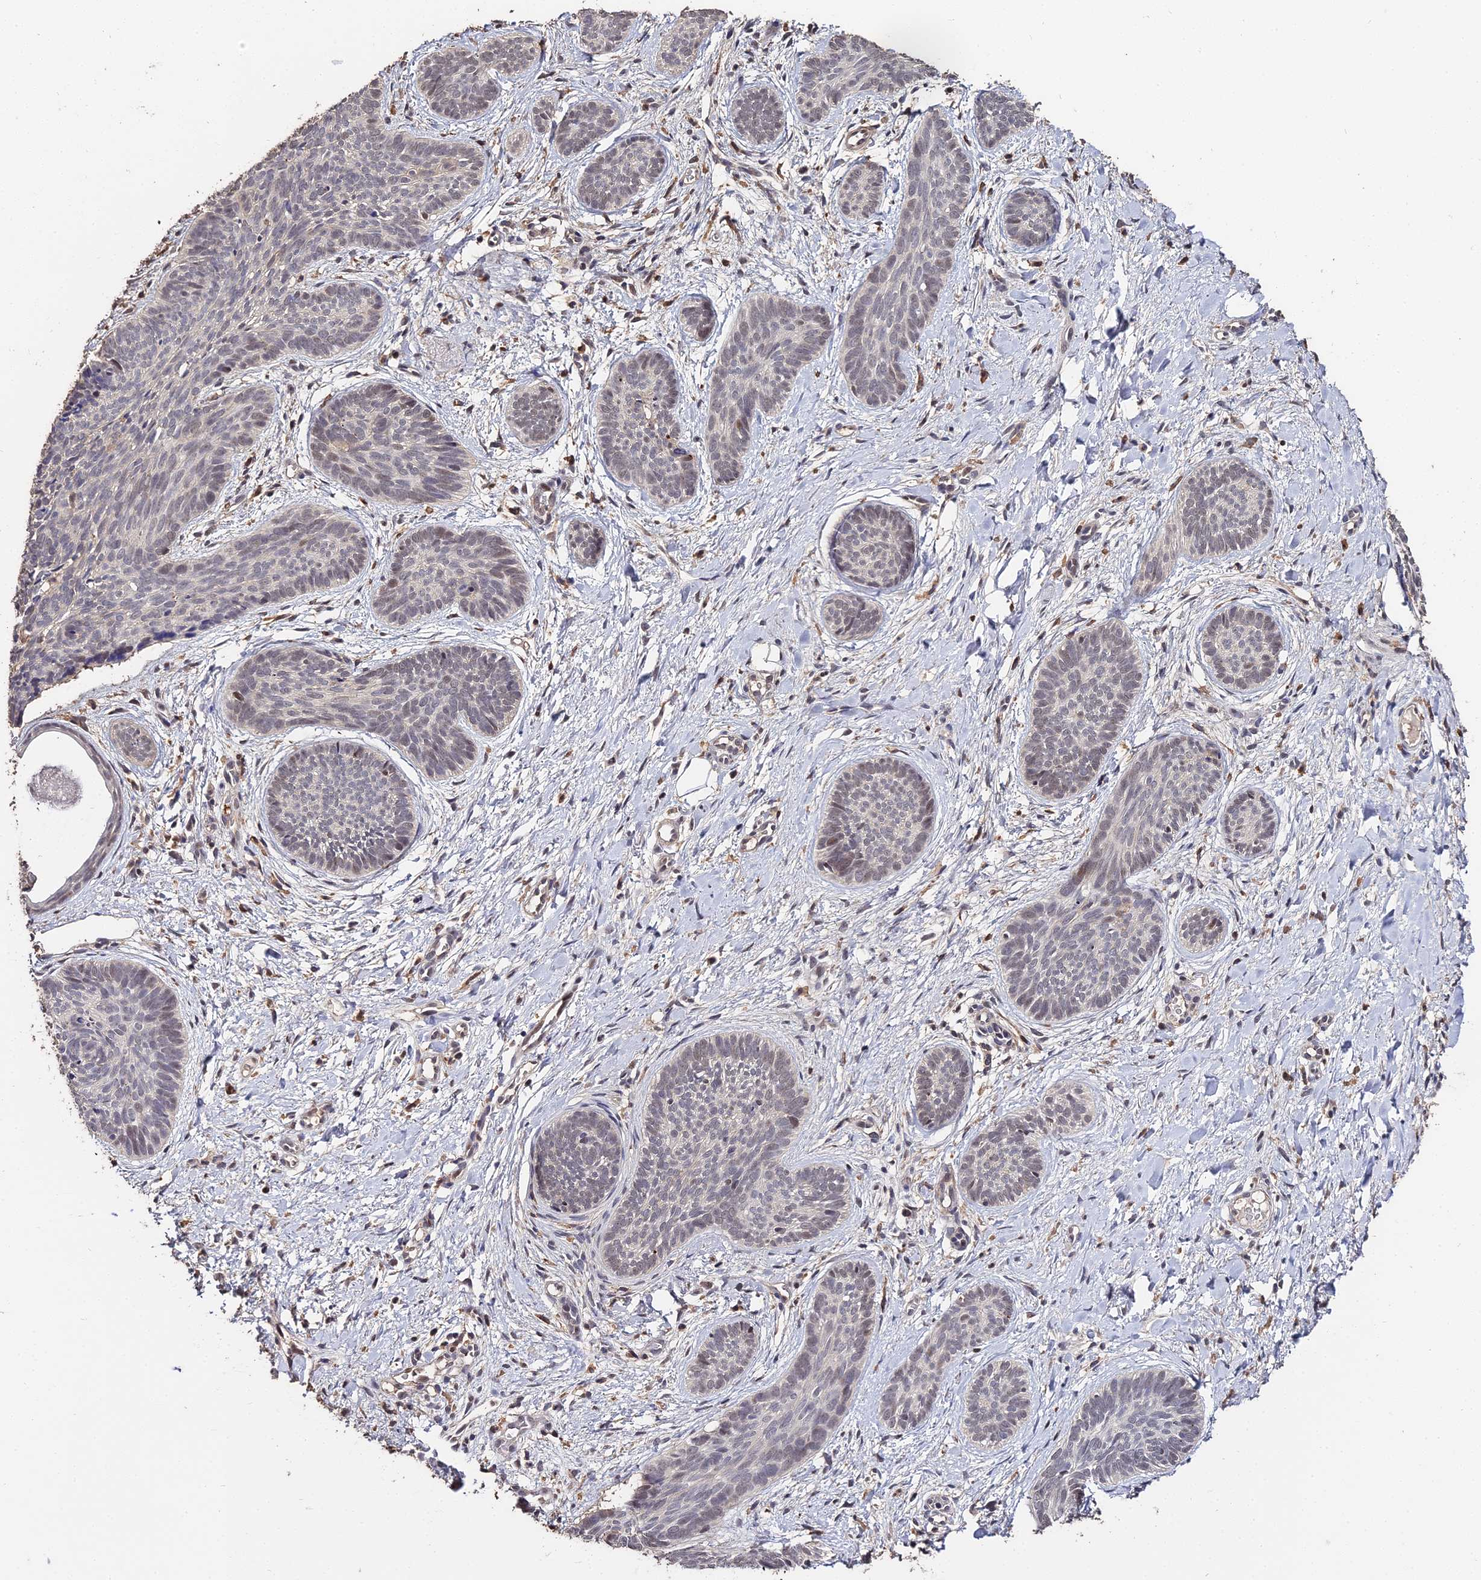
{"staining": {"intensity": "weak", "quantity": "25%-75%", "location": "nuclear"}, "tissue": "skin cancer", "cell_type": "Tumor cells", "image_type": "cancer", "snomed": [{"axis": "morphology", "description": "Basal cell carcinoma"}, {"axis": "topography", "description": "Skin"}], "caption": "Immunohistochemical staining of skin cancer (basal cell carcinoma) demonstrates low levels of weak nuclear protein expression in approximately 25%-75% of tumor cells.", "gene": "LSM5", "patient": {"sex": "female", "age": 81}}